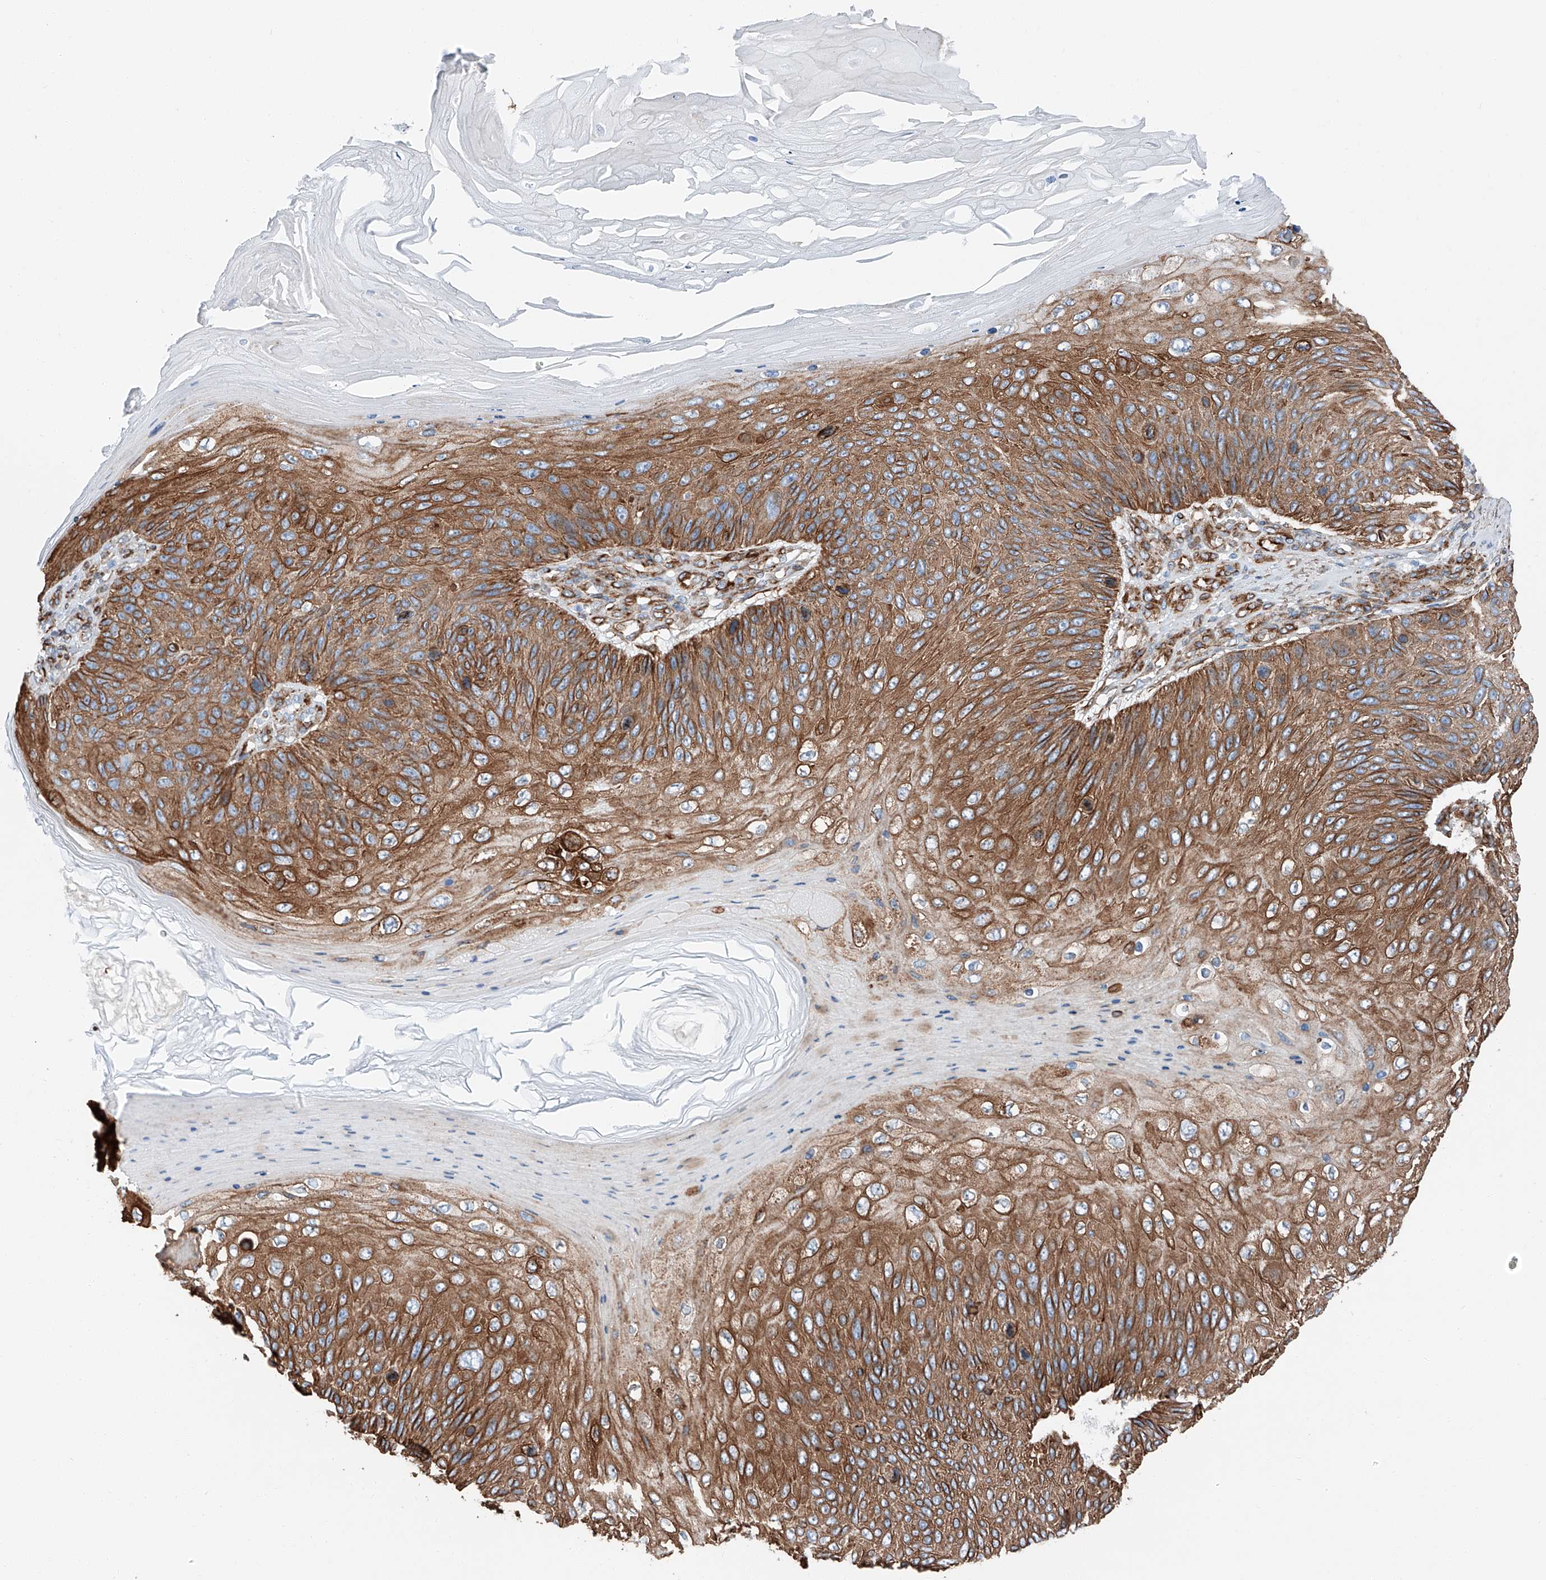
{"staining": {"intensity": "strong", "quantity": ">75%", "location": "cytoplasmic/membranous"}, "tissue": "skin cancer", "cell_type": "Tumor cells", "image_type": "cancer", "snomed": [{"axis": "morphology", "description": "Squamous cell carcinoma, NOS"}, {"axis": "topography", "description": "Skin"}], "caption": "Immunohistochemistry (IHC) histopathology image of human squamous cell carcinoma (skin) stained for a protein (brown), which exhibits high levels of strong cytoplasmic/membranous positivity in about >75% of tumor cells.", "gene": "ZNF804A", "patient": {"sex": "female", "age": 88}}